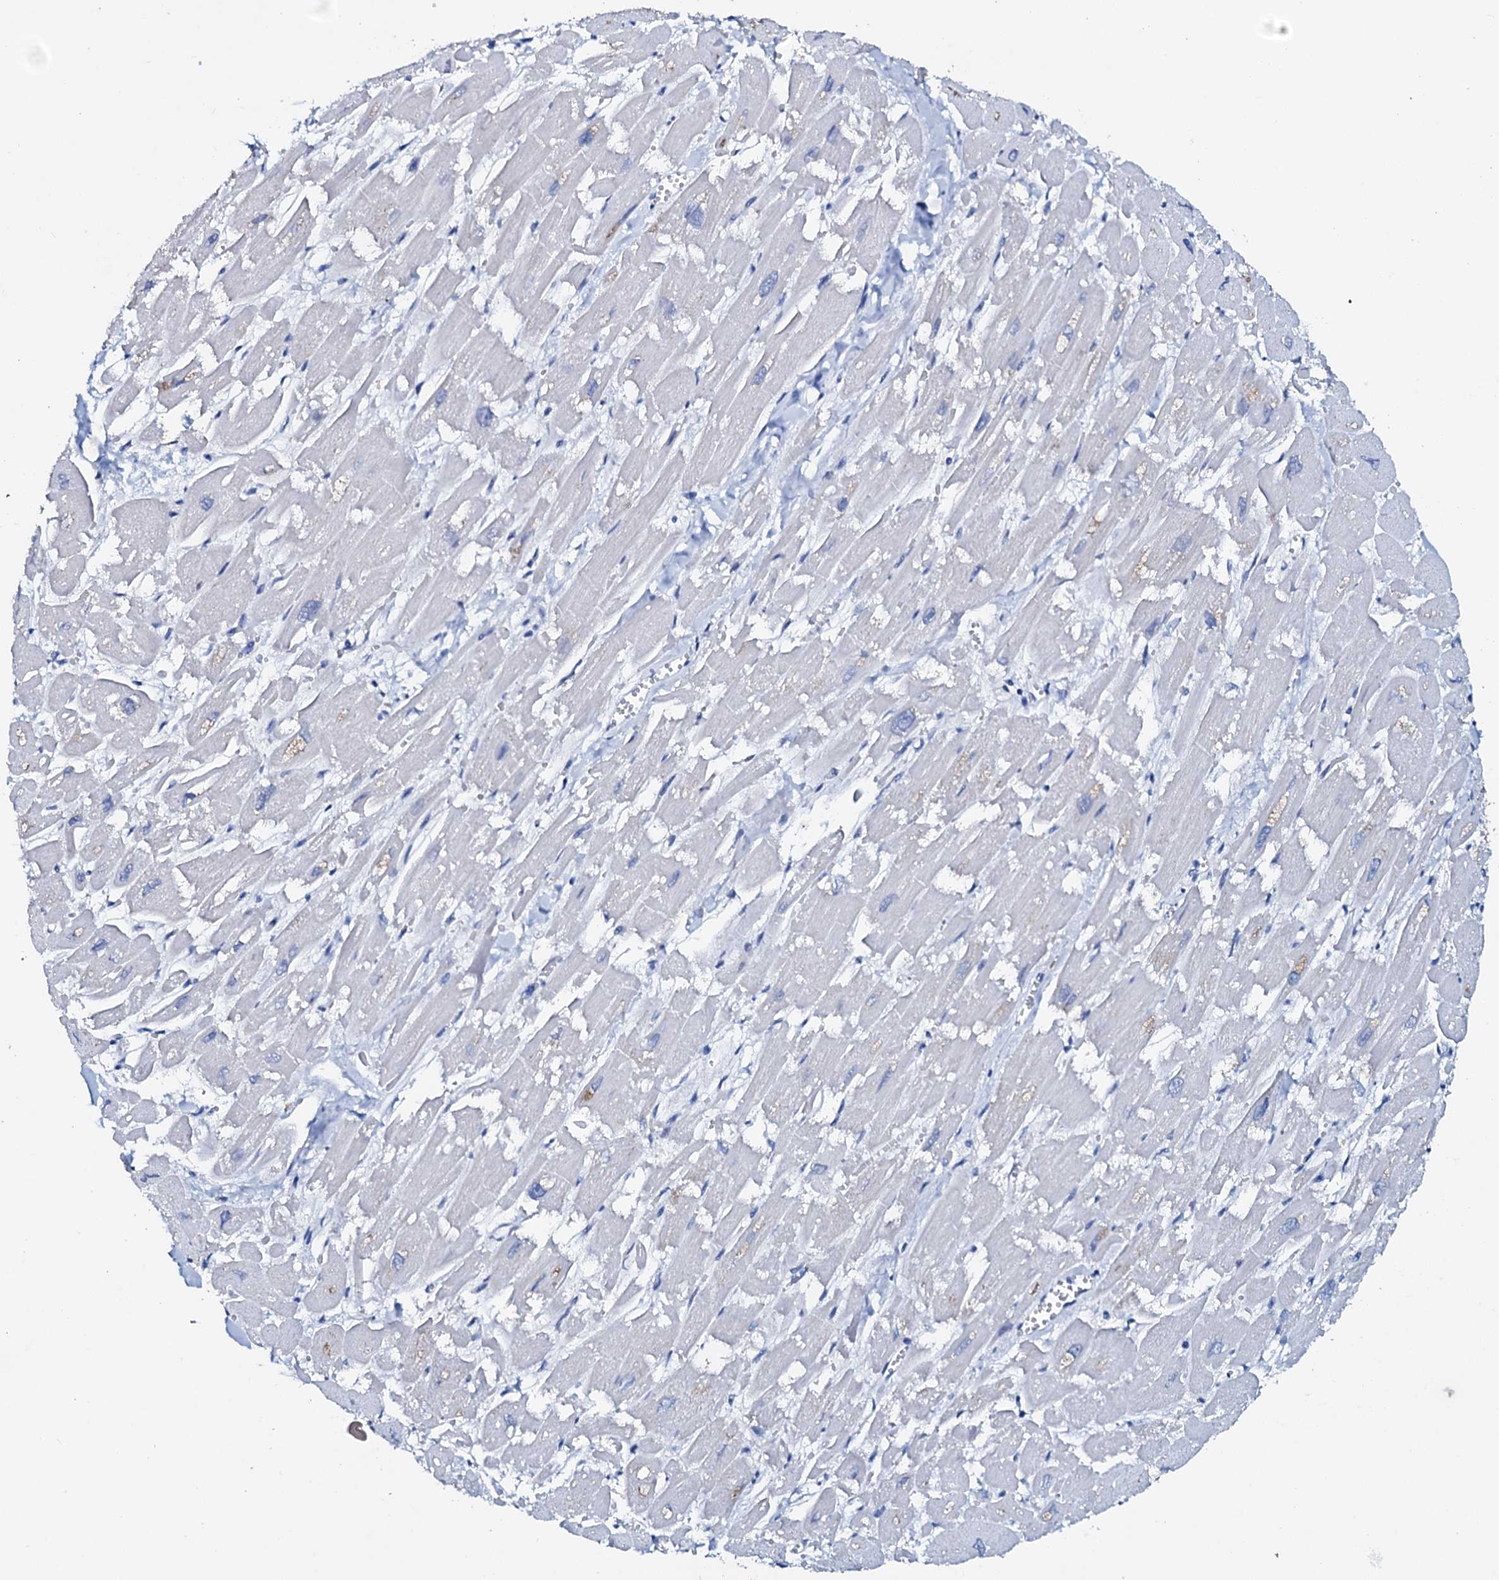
{"staining": {"intensity": "negative", "quantity": "none", "location": "none"}, "tissue": "heart muscle", "cell_type": "Cardiomyocytes", "image_type": "normal", "snomed": [{"axis": "morphology", "description": "Normal tissue, NOS"}, {"axis": "topography", "description": "Heart"}], "caption": "Heart muscle was stained to show a protein in brown. There is no significant positivity in cardiomyocytes. (DAB immunohistochemistry (IHC) visualized using brightfield microscopy, high magnification).", "gene": "AMER2", "patient": {"sex": "male", "age": 54}}